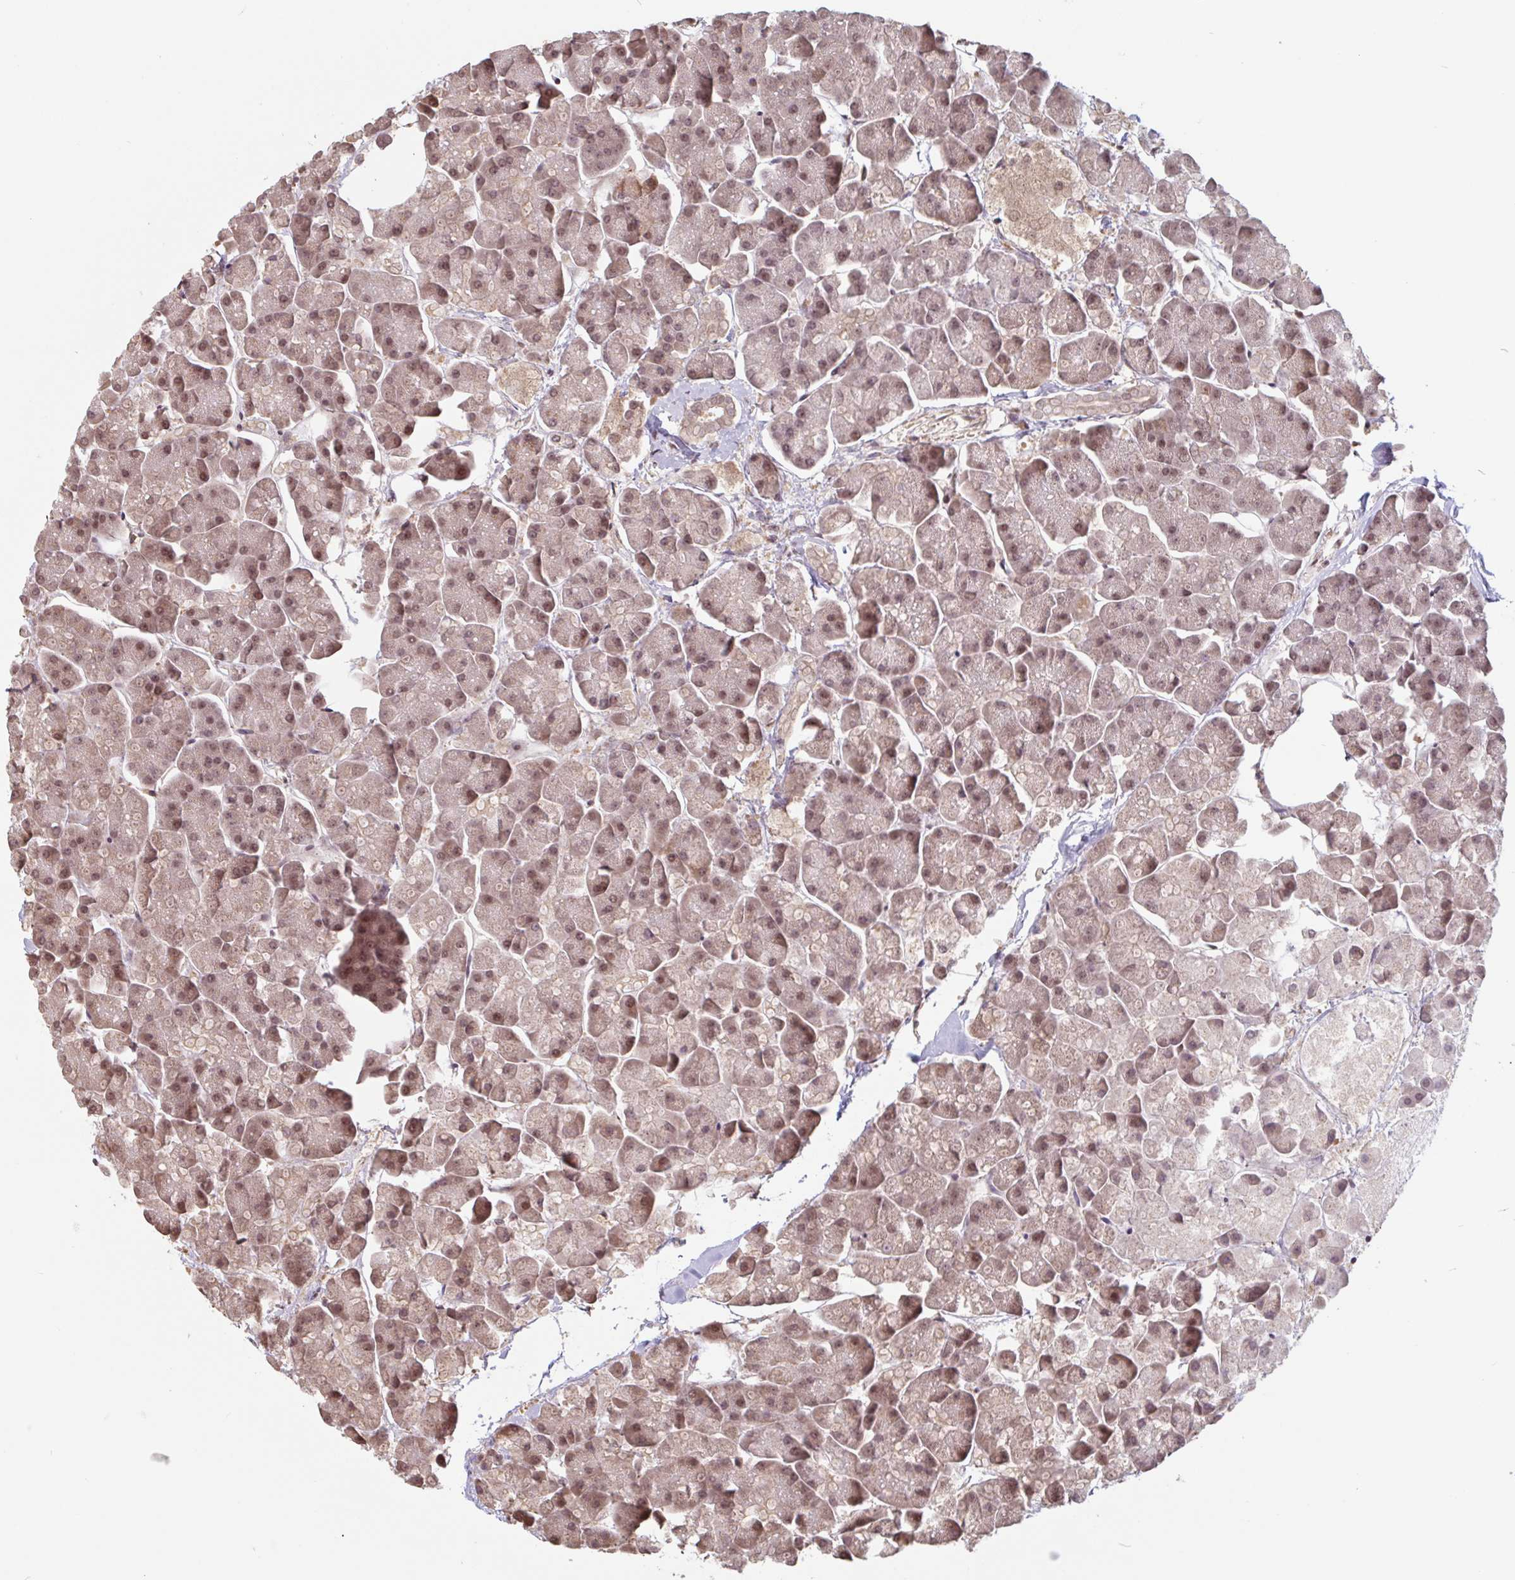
{"staining": {"intensity": "moderate", "quantity": ">75%", "location": "nuclear"}, "tissue": "pancreas", "cell_type": "Exocrine glandular cells", "image_type": "normal", "snomed": [{"axis": "morphology", "description": "Normal tissue, NOS"}, {"axis": "topography", "description": "Pancreas"}, {"axis": "topography", "description": "Peripheral nerve tissue"}], "caption": "Human pancreas stained for a protein (brown) demonstrates moderate nuclear positive positivity in approximately >75% of exocrine glandular cells.", "gene": "DR1", "patient": {"sex": "male", "age": 54}}